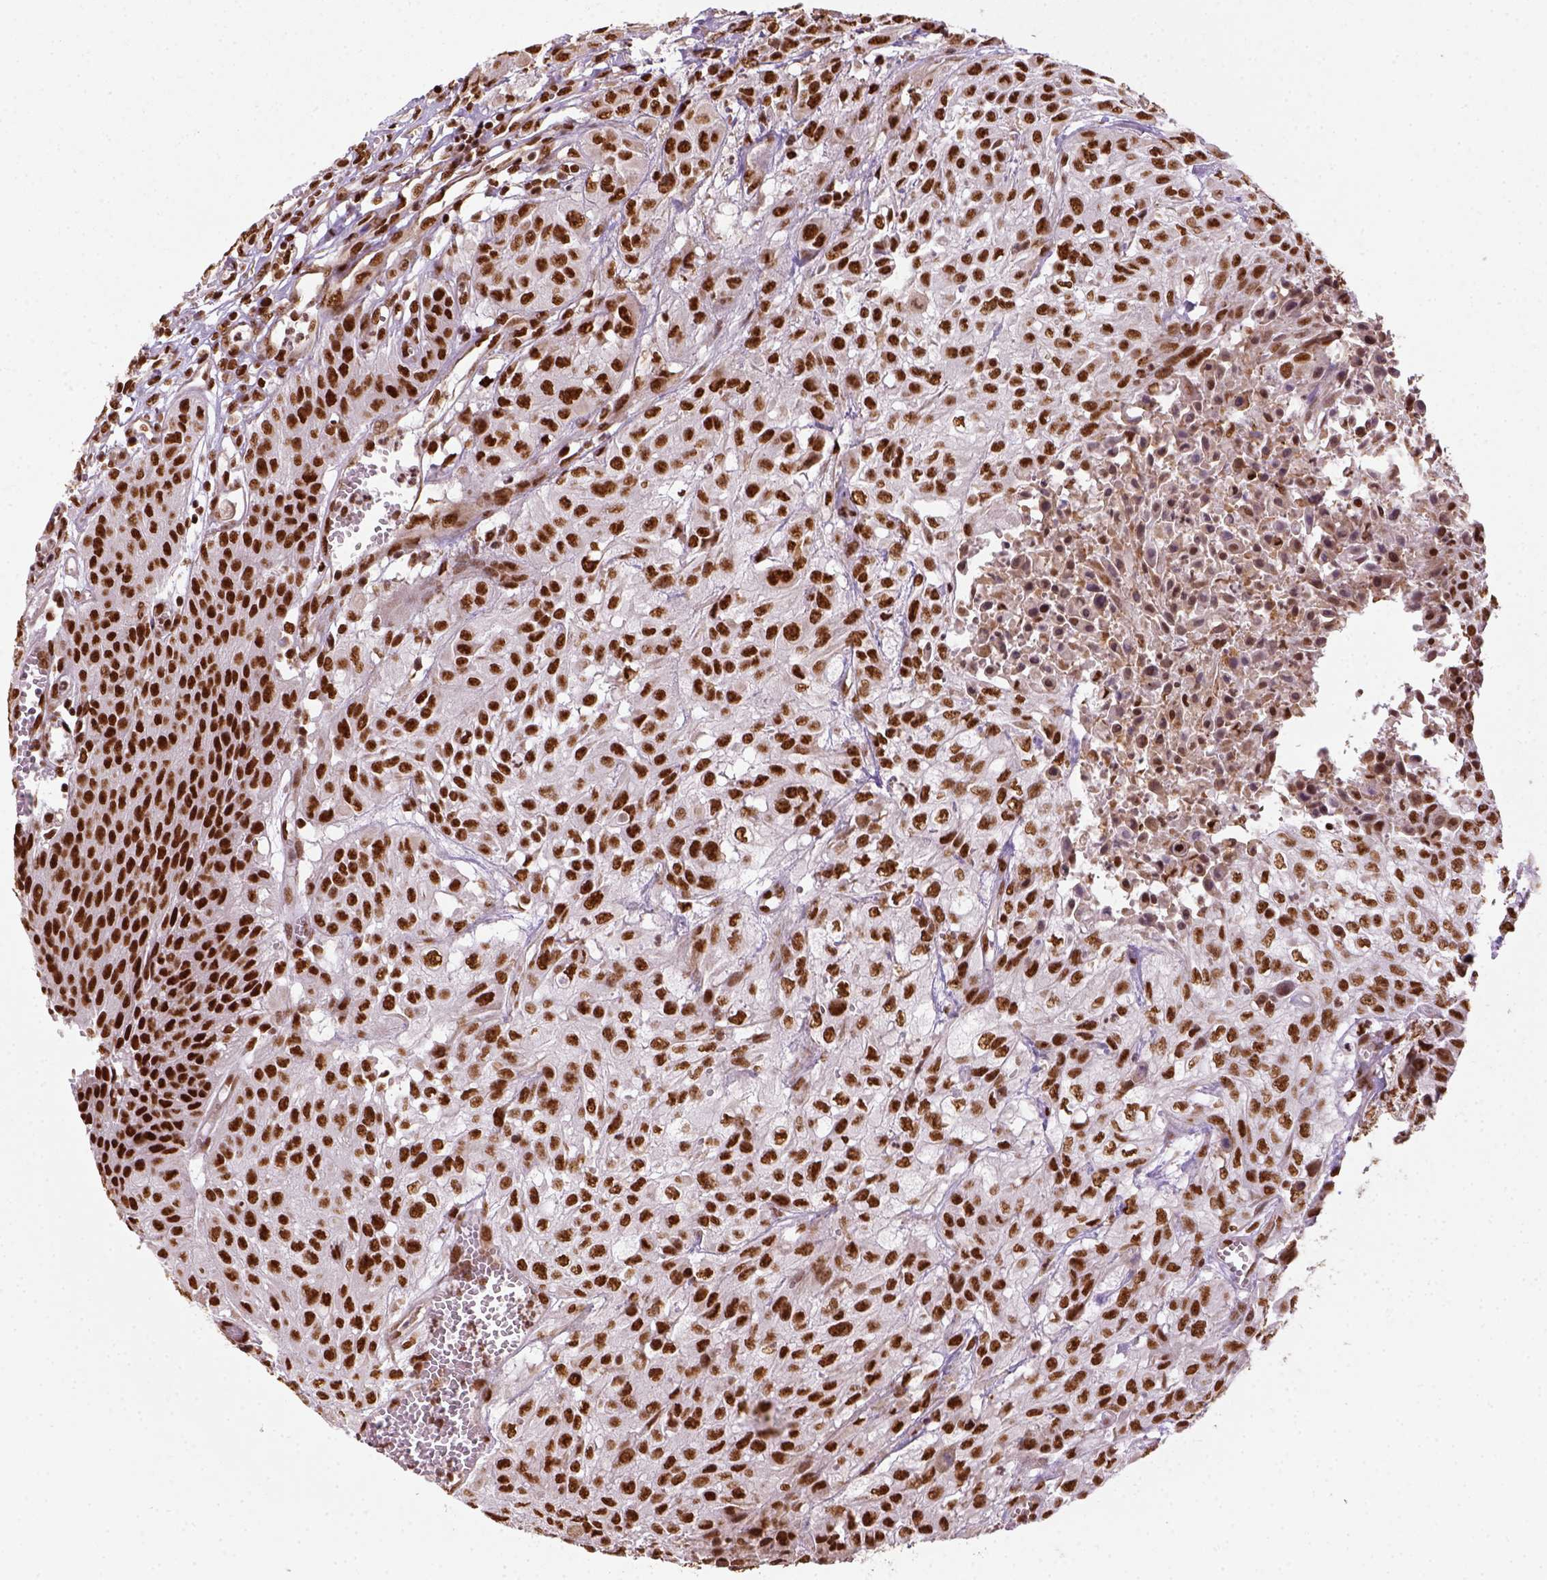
{"staining": {"intensity": "strong", "quantity": ">75%", "location": "nuclear"}, "tissue": "urothelial cancer", "cell_type": "Tumor cells", "image_type": "cancer", "snomed": [{"axis": "morphology", "description": "Urothelial carcinoma, High grade"}, {"axis": "topography", "description": "Urinary bladder"}], "caption": "A brown stain shows strong nuclear positivity of a protein in human urothelial carcinoma (high-grade) tumor cells.", "gene": "CCAR1", "patient": {"sex": "male", "age": 57}}